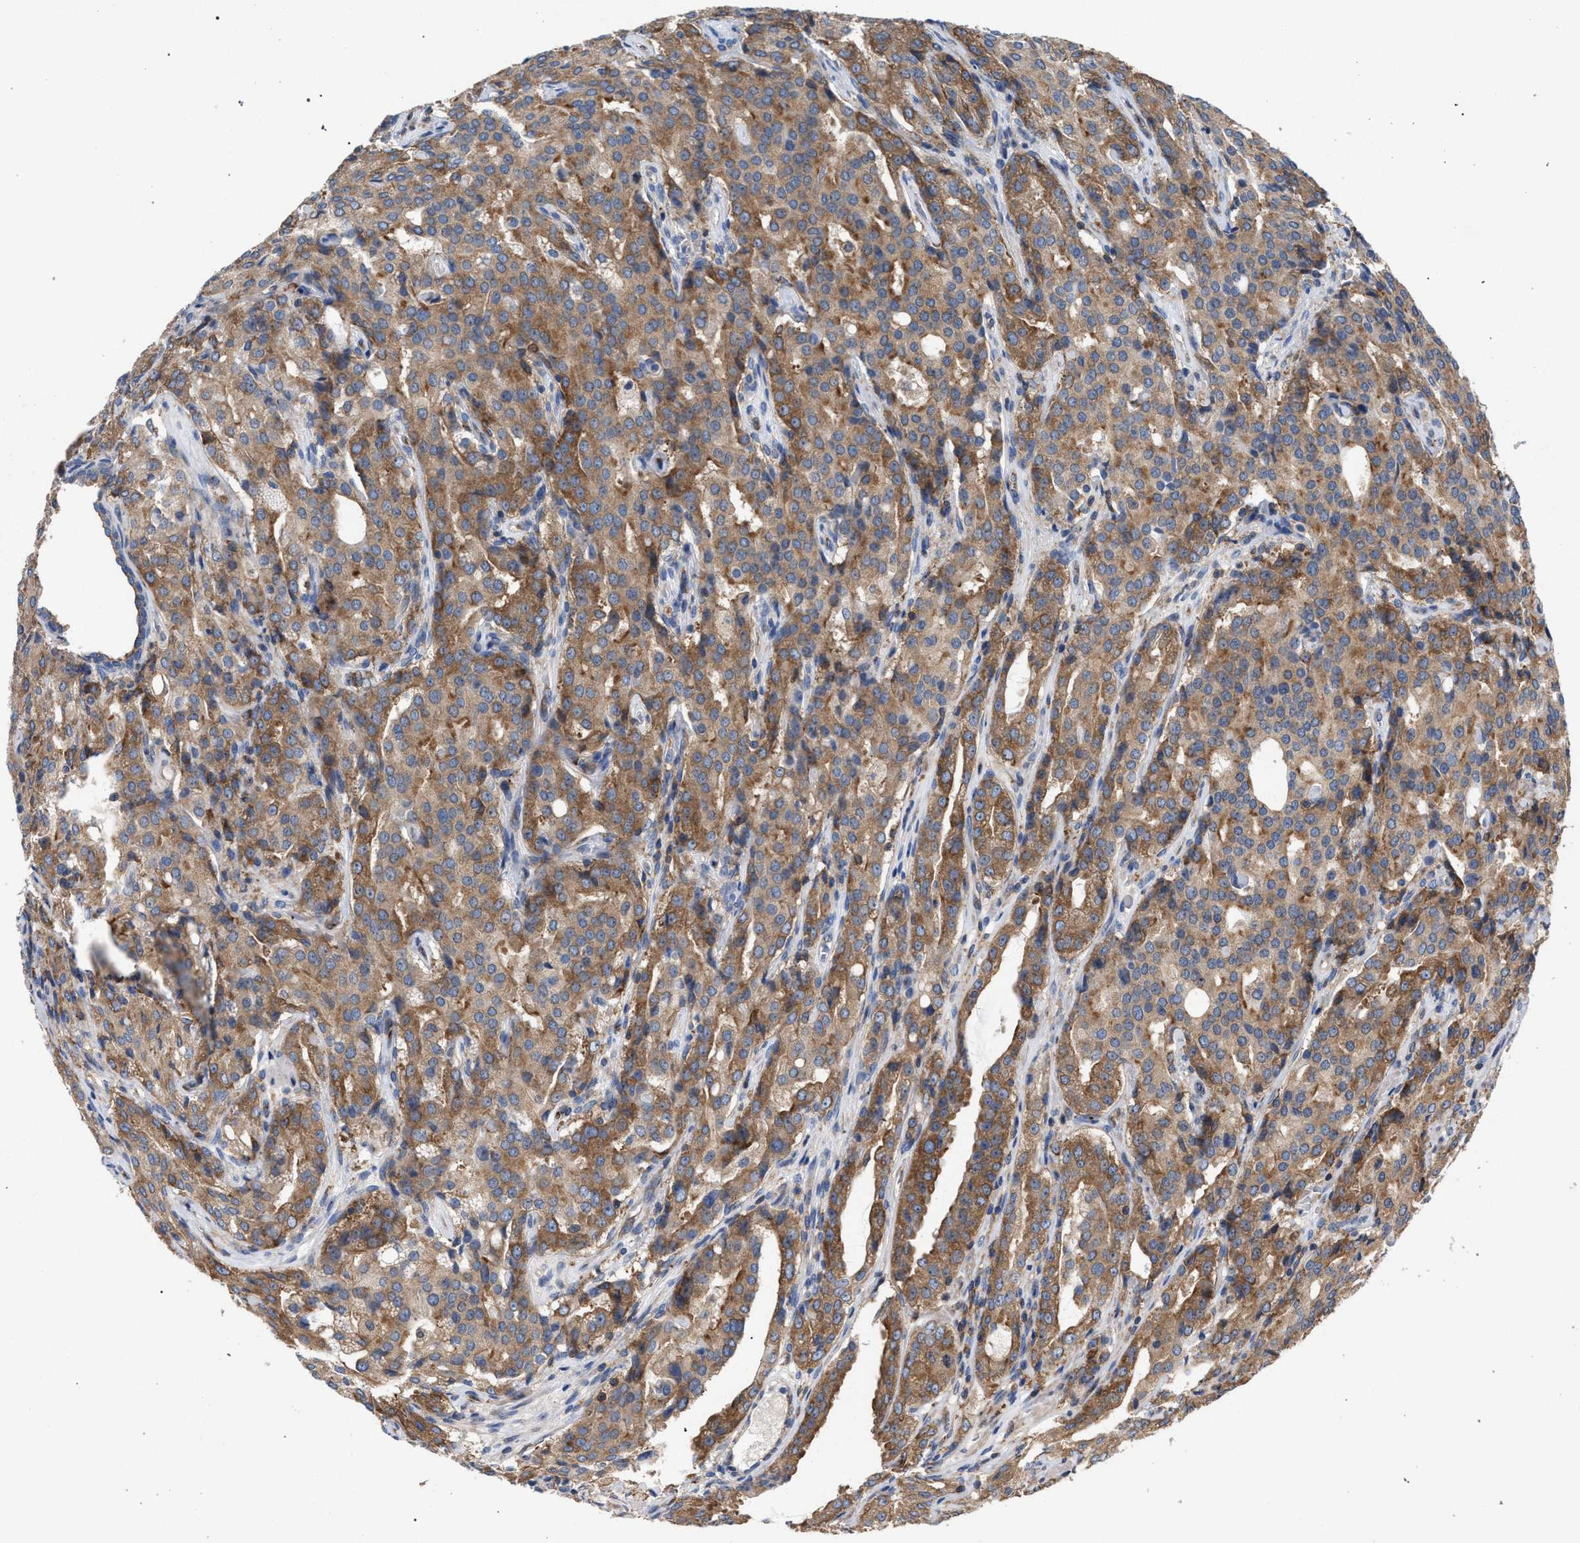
{"staining": {"intensity": "moderate", "quantity": ">75%", "location": "cytoplasmic/membranous"}, "tissue": "prostate cancer", "cell_type": "Tumor cells", "image_type": "cancer", "snomed": [{"axis": "morphology", "description": "Adenocarcinoma, High grade"}, {"axis": "topography", "description": "Prostate"}], "caption": "Prostate cancer was stained to show a protein in brown. There is medium levels of moderate cytoplasmic/membranous staining in approximately >75% of tumor cells.", "gene": "CDR2L", "patient": {"sex": "male", "age": 72}}